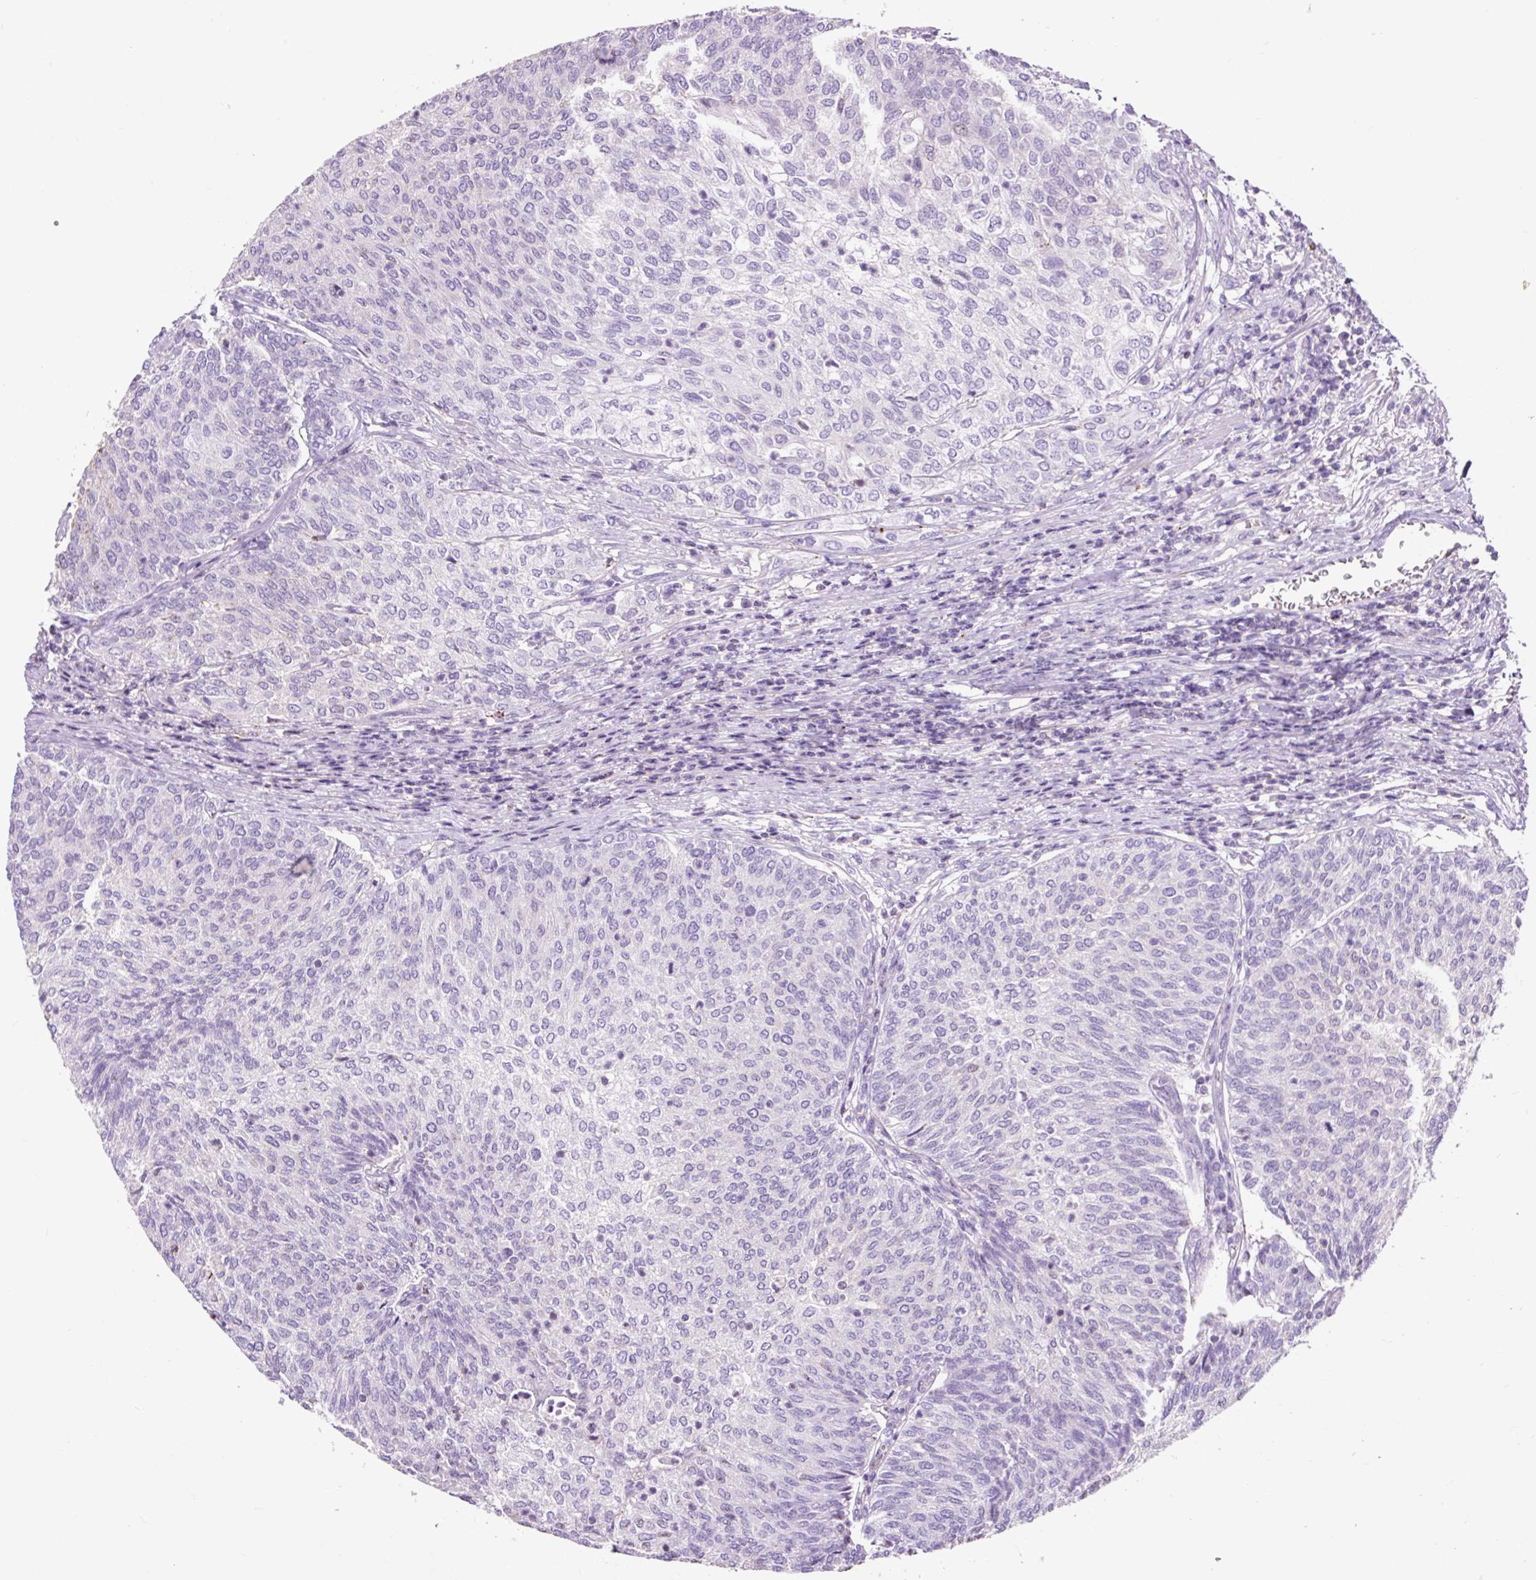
{"staining": {"intensity": "negative", "quantity": "none", "location": "none"}, "tissue": "urothelial cancer", "cell_type": "Tumor cells", "image_type": "cancer", "snomed": [{"axis": "morphology", "description": "Urothelial carcinoma, Low grade"}, {"axis": "topography", "description": "Urinary bladder"}], "caption": "Protein analysis of urothelial cancer exhibits no significant positivity in tumor cells.", "gene": "OR10A7", "patient": {"sex": "female", "age": 79}}